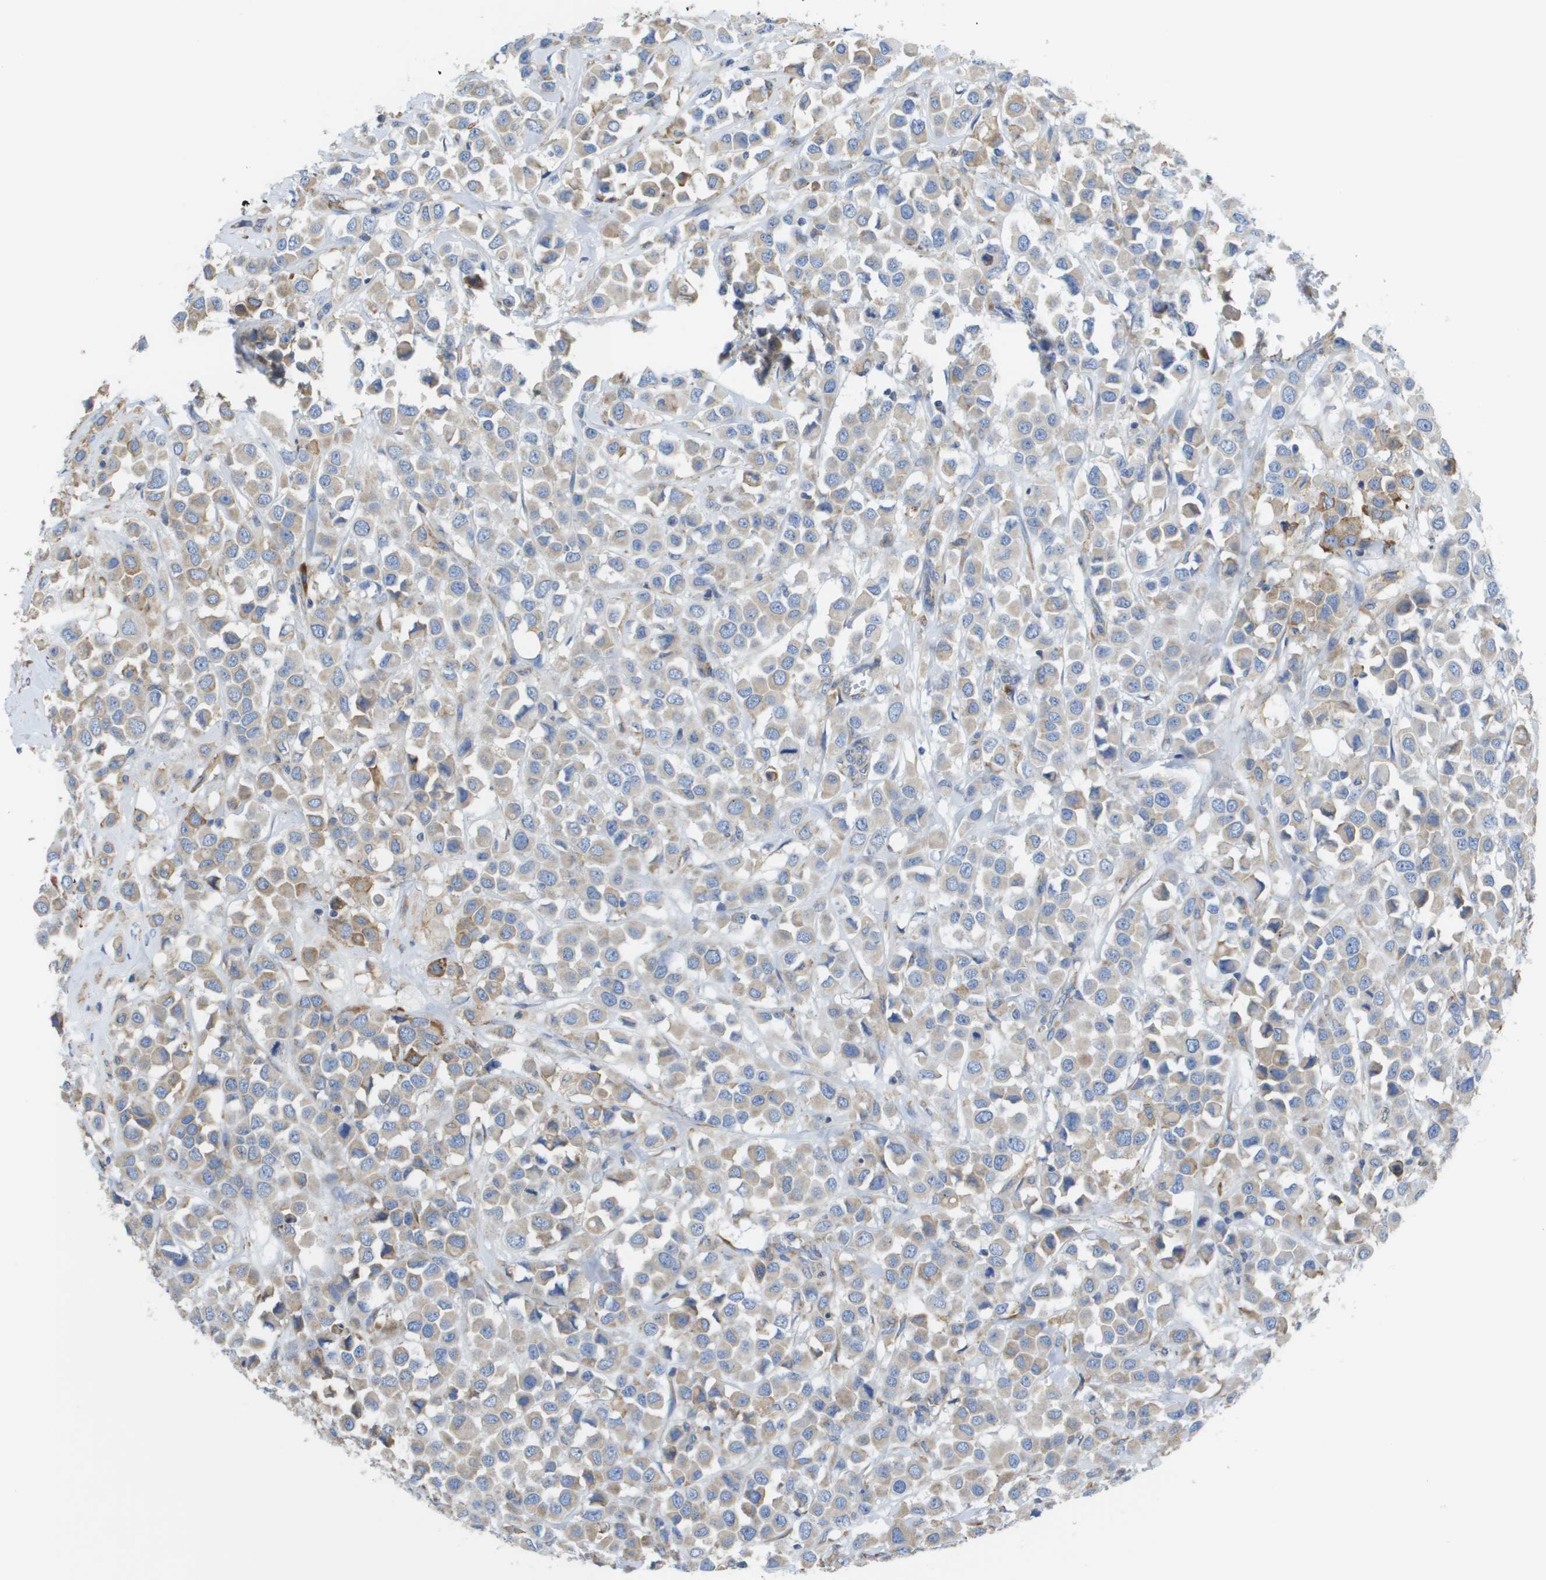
{"staining": {"intensity": "weak", "quantity": ">75%", "location": "cytoplasmic/membranous"}, "tissue": "breast cancer", "cell_type": "Tumor cells", "image_type": "cancer", "snomed": [{"axis": "morphology", "description": "Duct carcinoma"}, {"axis": "topography", "description": "Breast"}], "caption": "IHC (DAB (3,3'-diaminobenzidine)) staining of human breast cancer demonstrates weak cytoplasmic/membranous protein expression in about >75% of tumor cells.", "gene": "SDR42E1", "patient": {"sex": "female", "age": 61}}